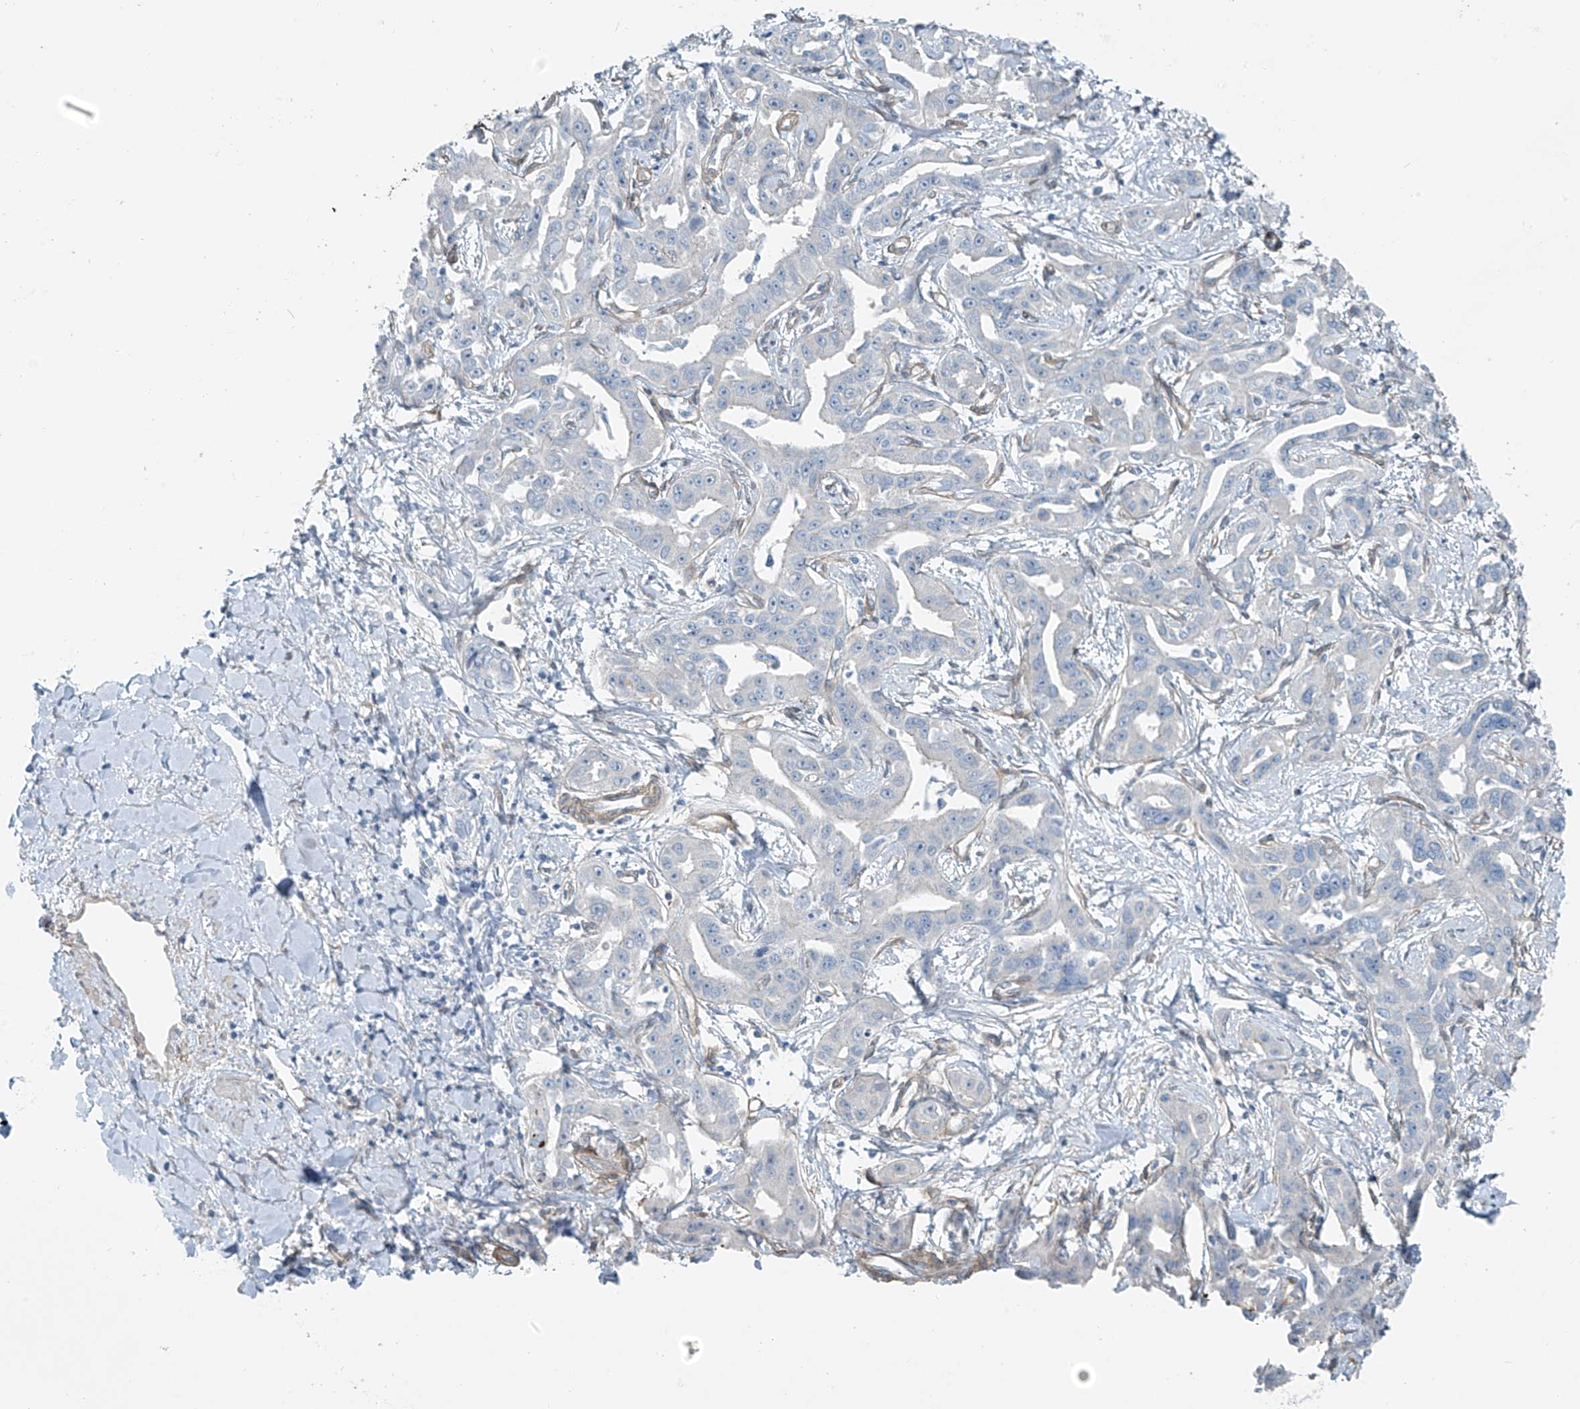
{"staining": {"intensity": "negative", "quantity": "none", "location": "none"}, "tissue": "liver cancer", "cell_type": "Tumor cells", "image_type": "cancer", "snomed": [{"axis": "morphology", "description": "Cholangiocarcinoma"}, {"axis": "topography", "description": "Liver"}], "caption": "Immunohistochemical staining of cholangiocarcinoma (liver) exhibits no significant staining in tumor cells. The staining is performed using DAB brown chromogen with nuclei counter-stained in using hematoxylin.", "gene": "TNS2", "patient": {"sex": "male", "age": 59}}